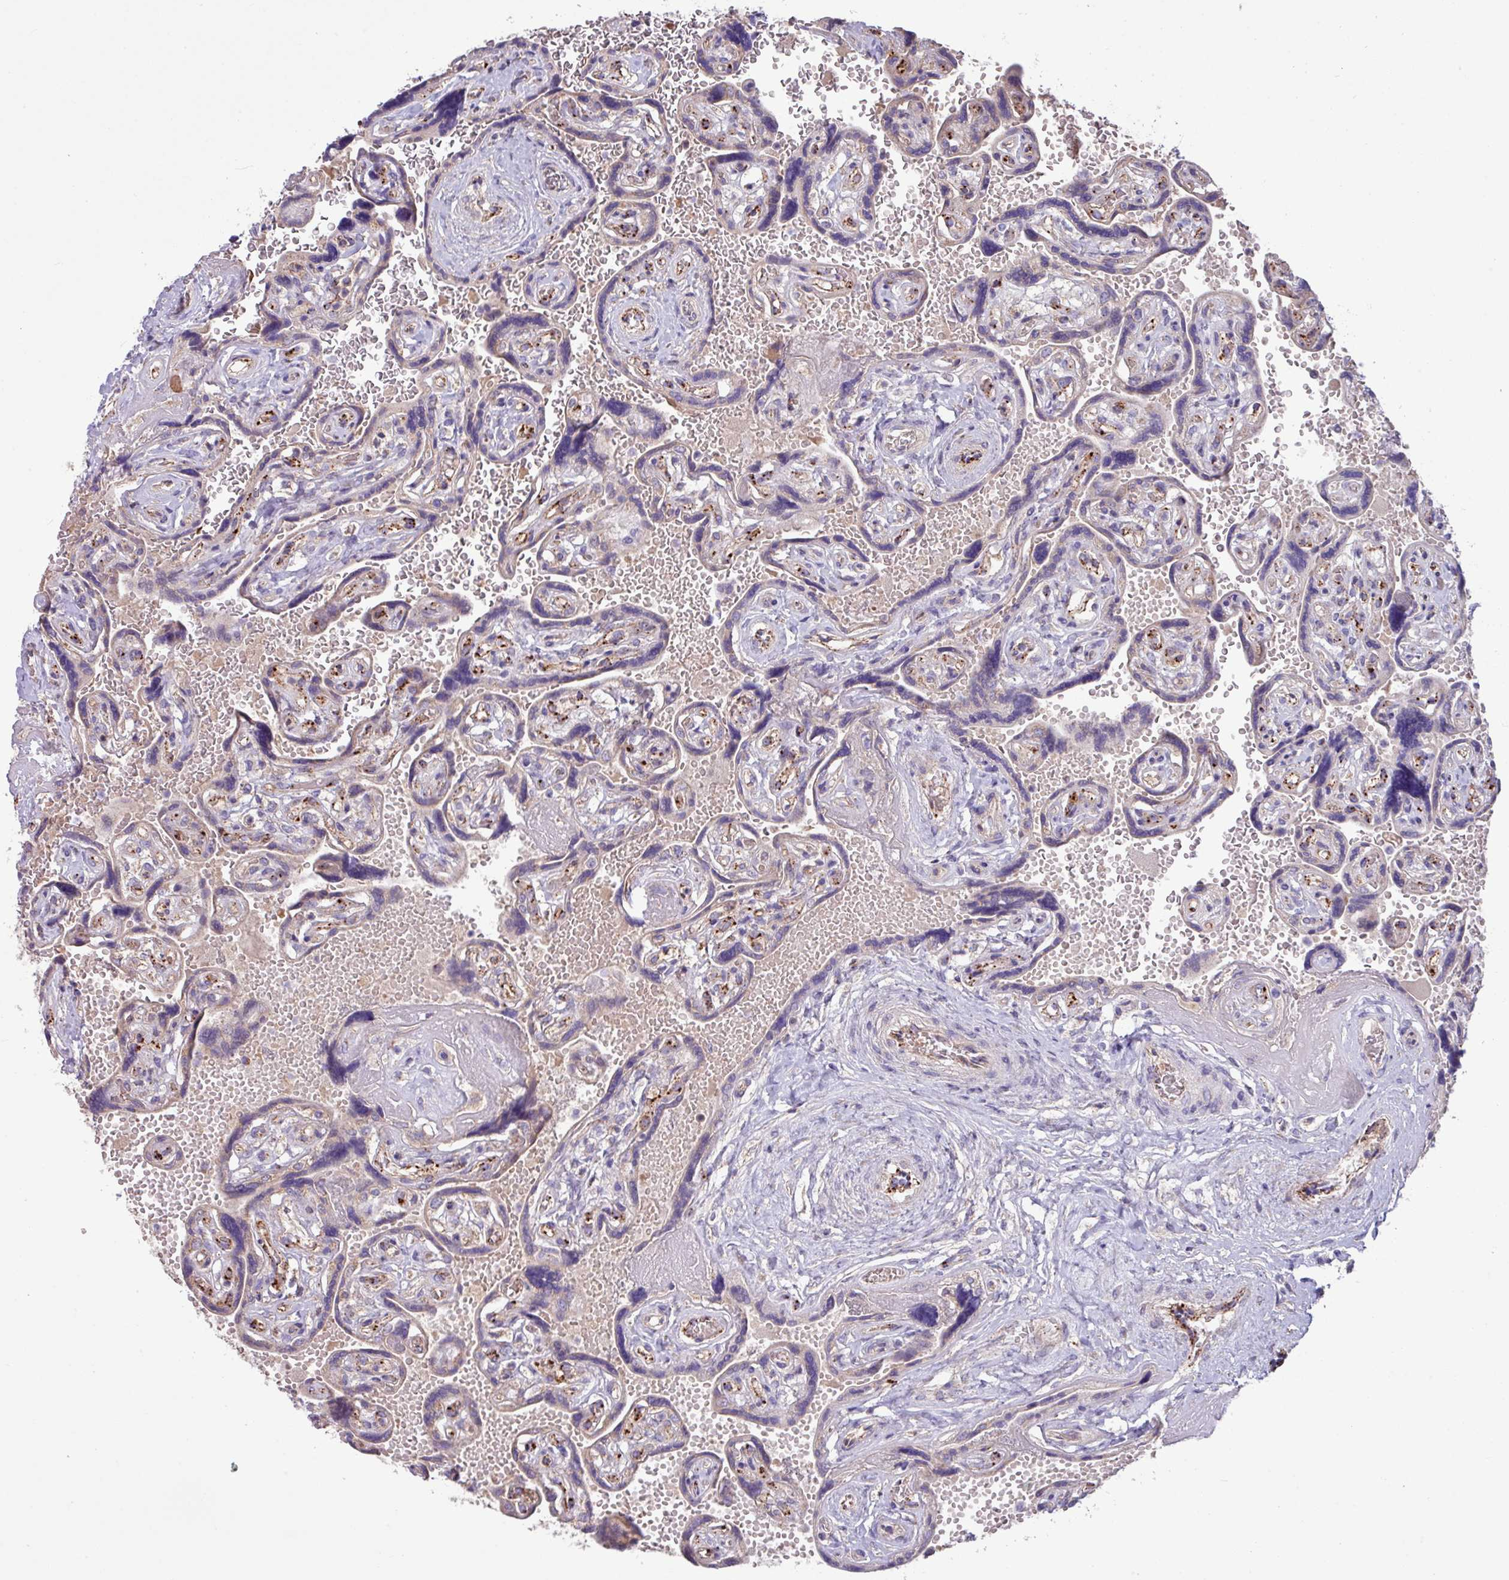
{"staining": {"intensity": "negative", "quantity": "none", "location": "none"}, "tissue": "placenta", "cell_type": "Trophoblastic cells", "image_type": "normal", "snomed": [{"axis": "morphology", "description": "Normal tissue, NOS"}, {"axis": "topography", "description": "Placenta"}], "caption": "DAB (3,3'-diaminobenzidine) immunohistochemical staining of unremarkable human placenta exhibits no significant expression in trophoblastic cells.", "gene": "PPM1J", "patient": {"sex": "female", "age": 32}}